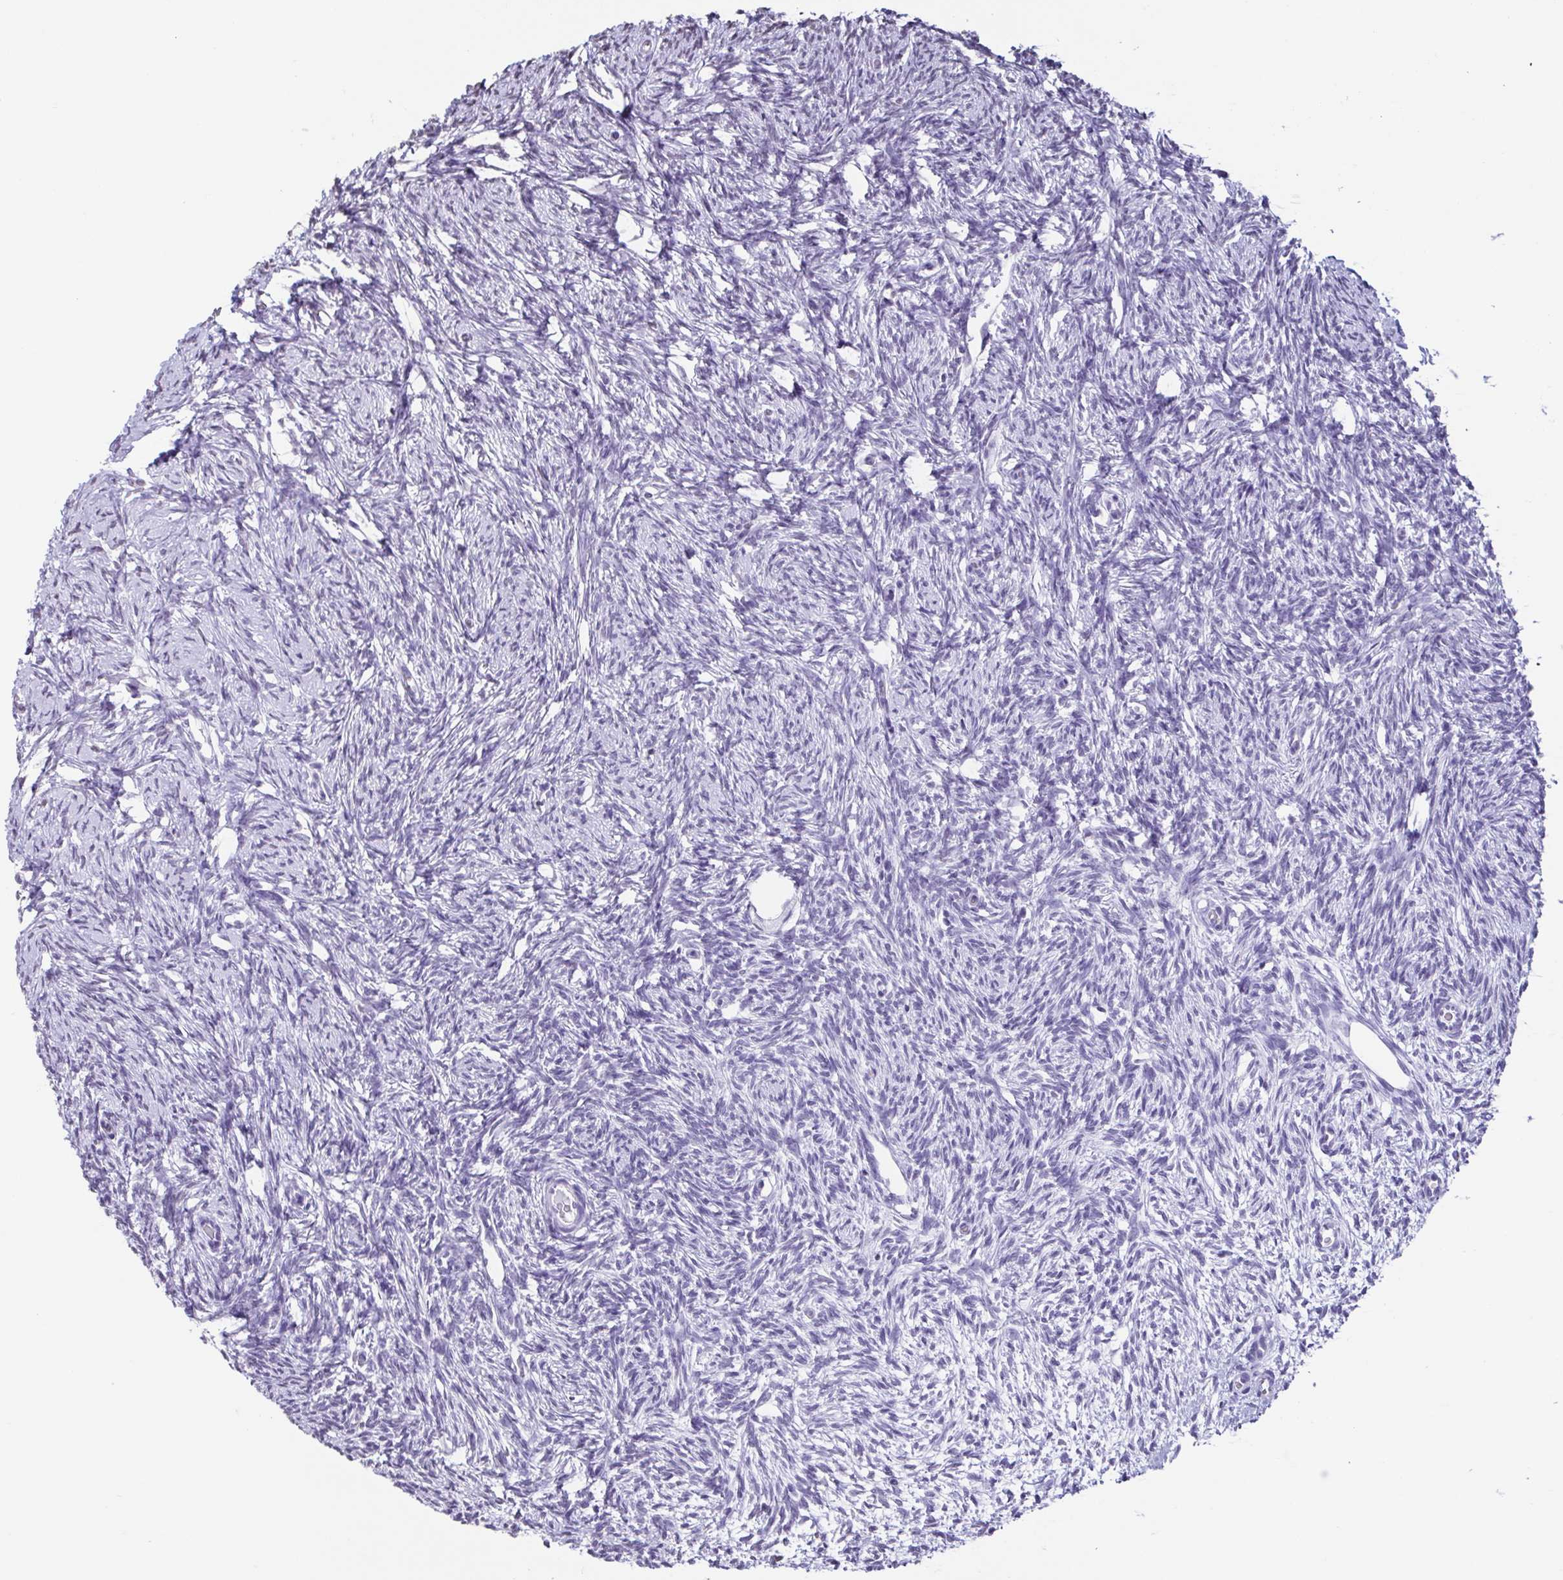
{"staining": {"intensity": "negative", "quantity": "none", "location": "none"}, "tissue": "ovary", "cell_type": "Ovarian stroma cells", "image_type": "normal", "snomed": [{"axis": "morphology", "description": "Normal tissue, NOS"}, {"axis": "topography", "description": "Ovary"}], "caption": "Ovarian stroma cells show no significant expression in benign ovary. (DAB immunohistochemistry (IHC) visualized using brightfield microscopy, high magnification).", "gene": "VCX2", "patient": {"sex": "female", "age": 33}}